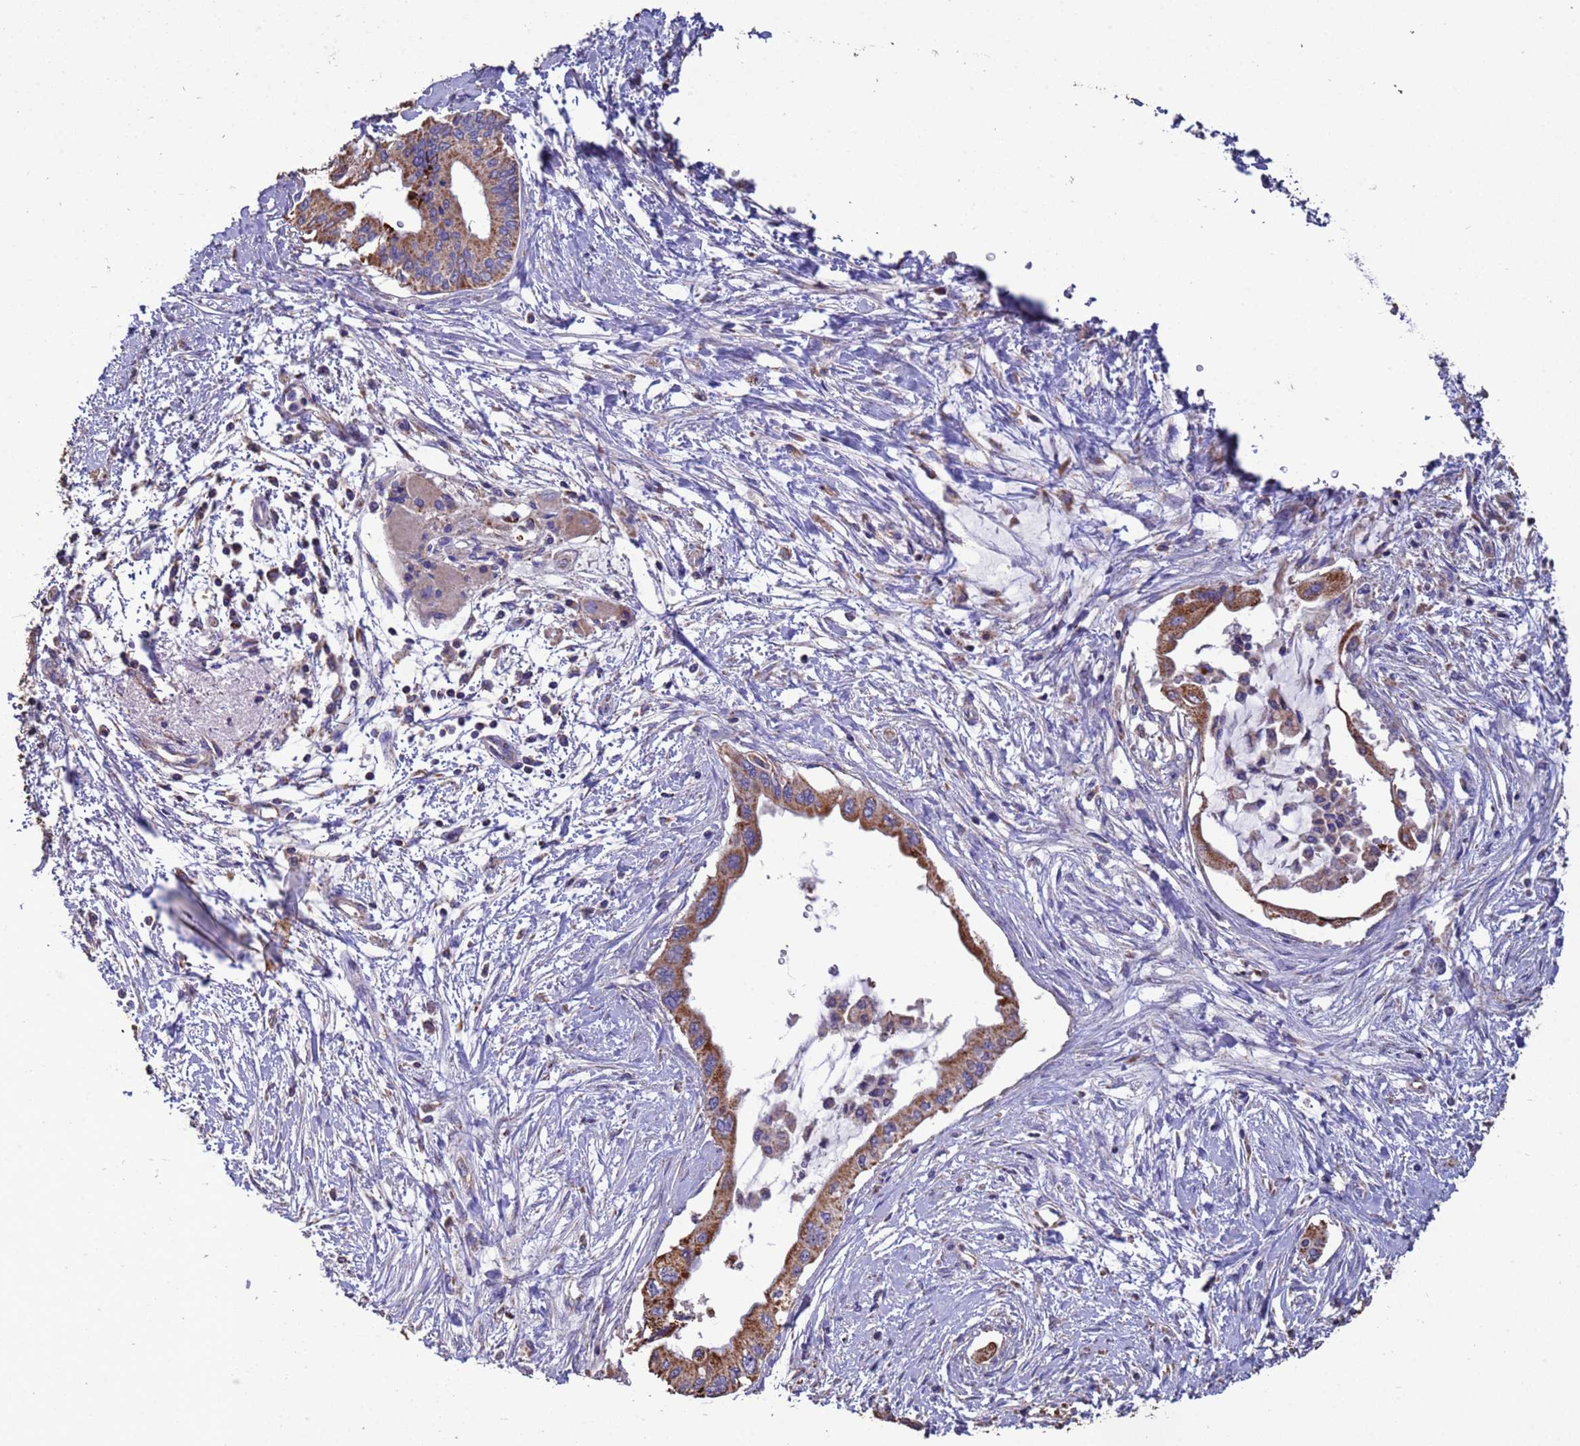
{"staining": {"intensity": "moderate", "quantity": ">75%", "location": "cytoplasmic/membranous"}, "tissue": "pancreatic cancer", "cell_type": "Tumor cells", "image_type": "cancer", "snomed": [{"axis": "morphology", "description": "Adenocarcinoma, NOS"}, {"axis": "topography", "description": "Pancreas"}], "caption": "A brown stain labels moderate cytoplasmic/membranous positivity of a protein in pancreatic cancer tumor cells.", "gene": "ZNFX1", "patient": {"sex": "male", "age": 46}}